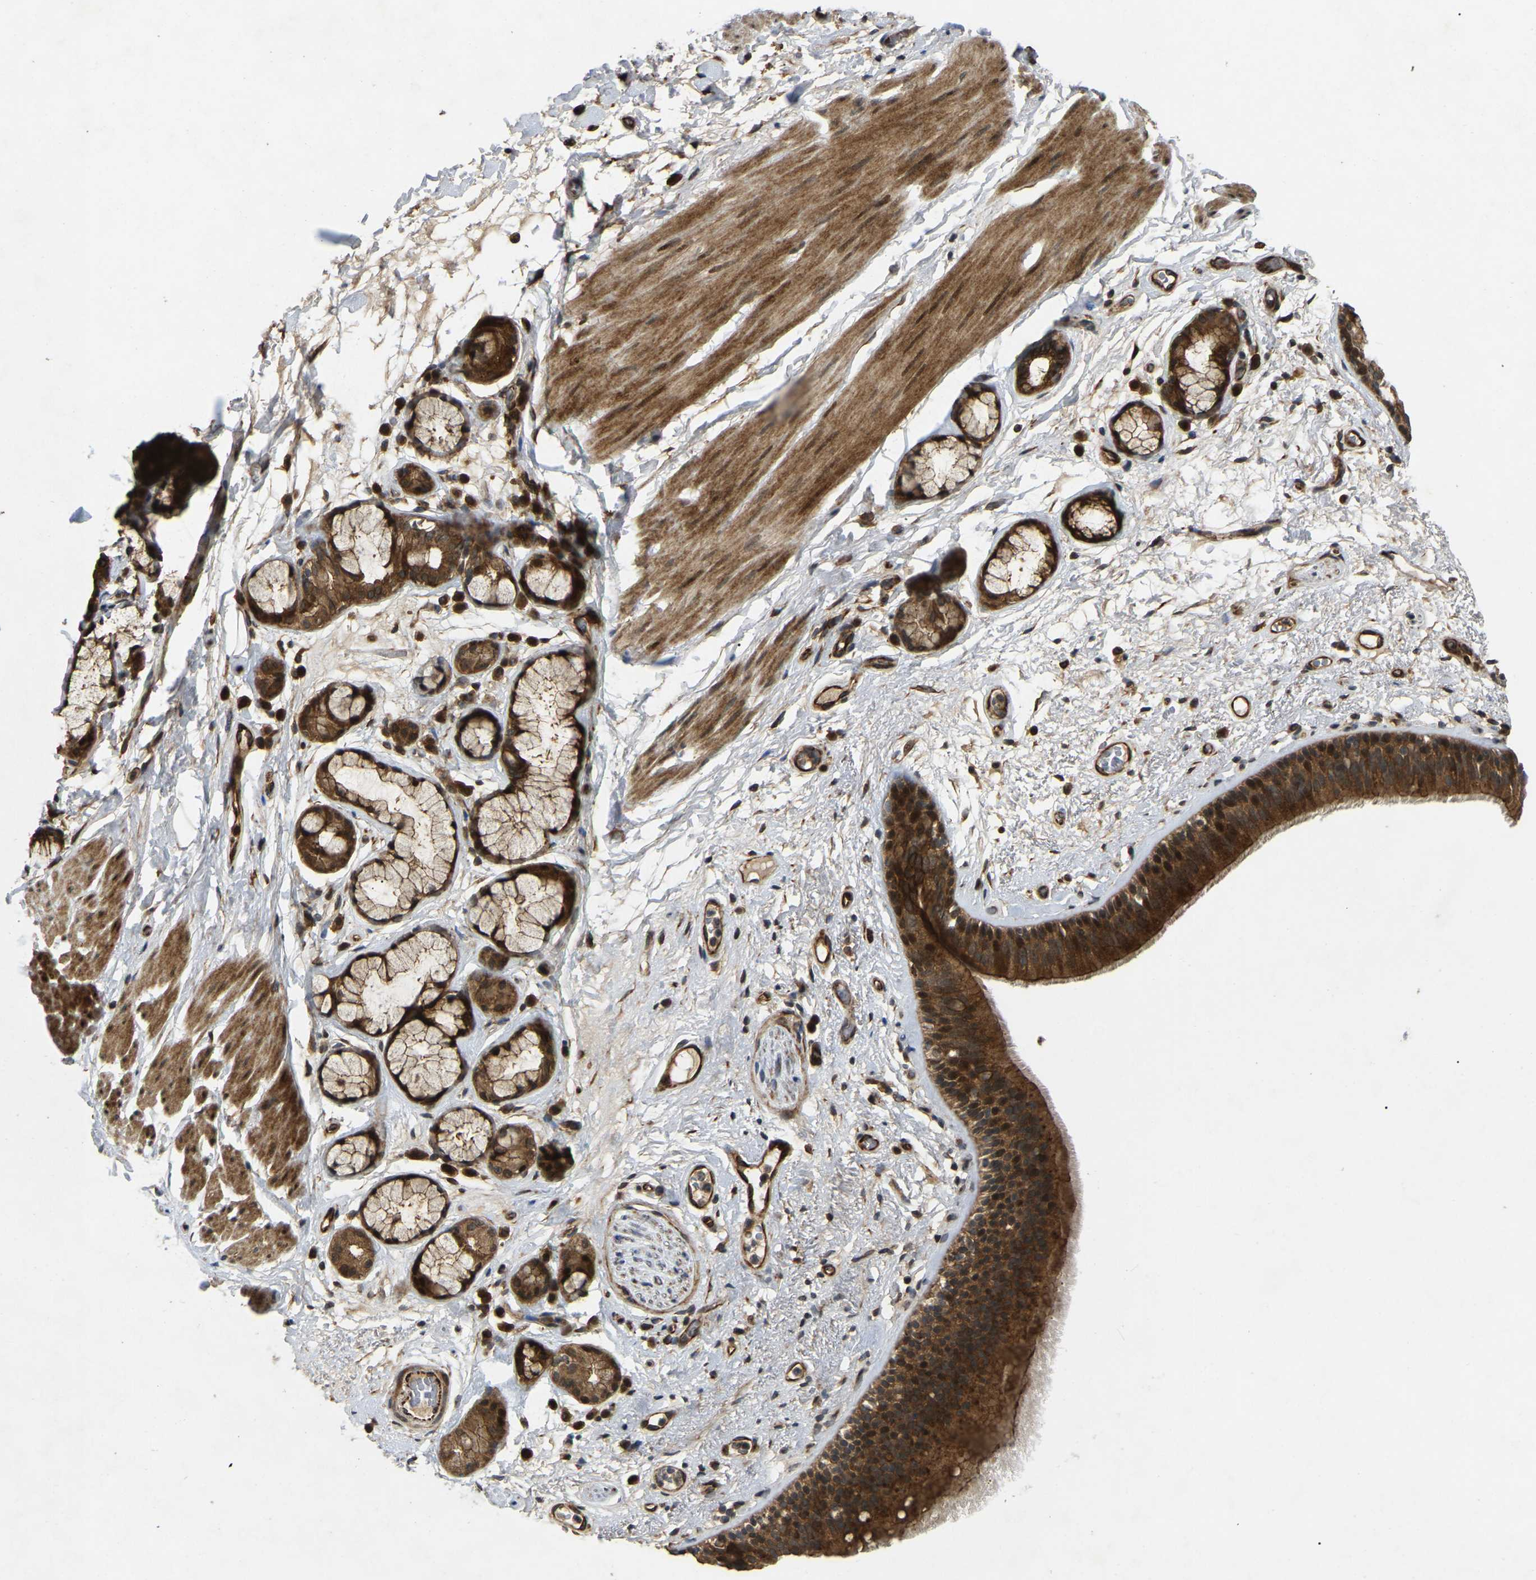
{"staining": {"intensity": "strong", "quantity": ">75%", "location": "cytoplasmic/membranous,nuclear"}, "tissue": "bronchus", "cell_type": "Respiratory epithelial cells", "image_type": "normal", "snomed": [{"axis": "morphology", "description": "Normal tissue, NOS"}, {"axis": "topography", "description": "Cartilage tissue"}], "caption": "Immunohistochemical staining of unremarkable bronchus demonstrates strong cytoplasmic/membranous,nuclear protein staining in approximately >75% of respiratory epithelial cells. (Brightfield microscopy of DAB IHC at high magnification).", "gene": "KIAA1549", "patient": {"sex": "female", "age": 63}}